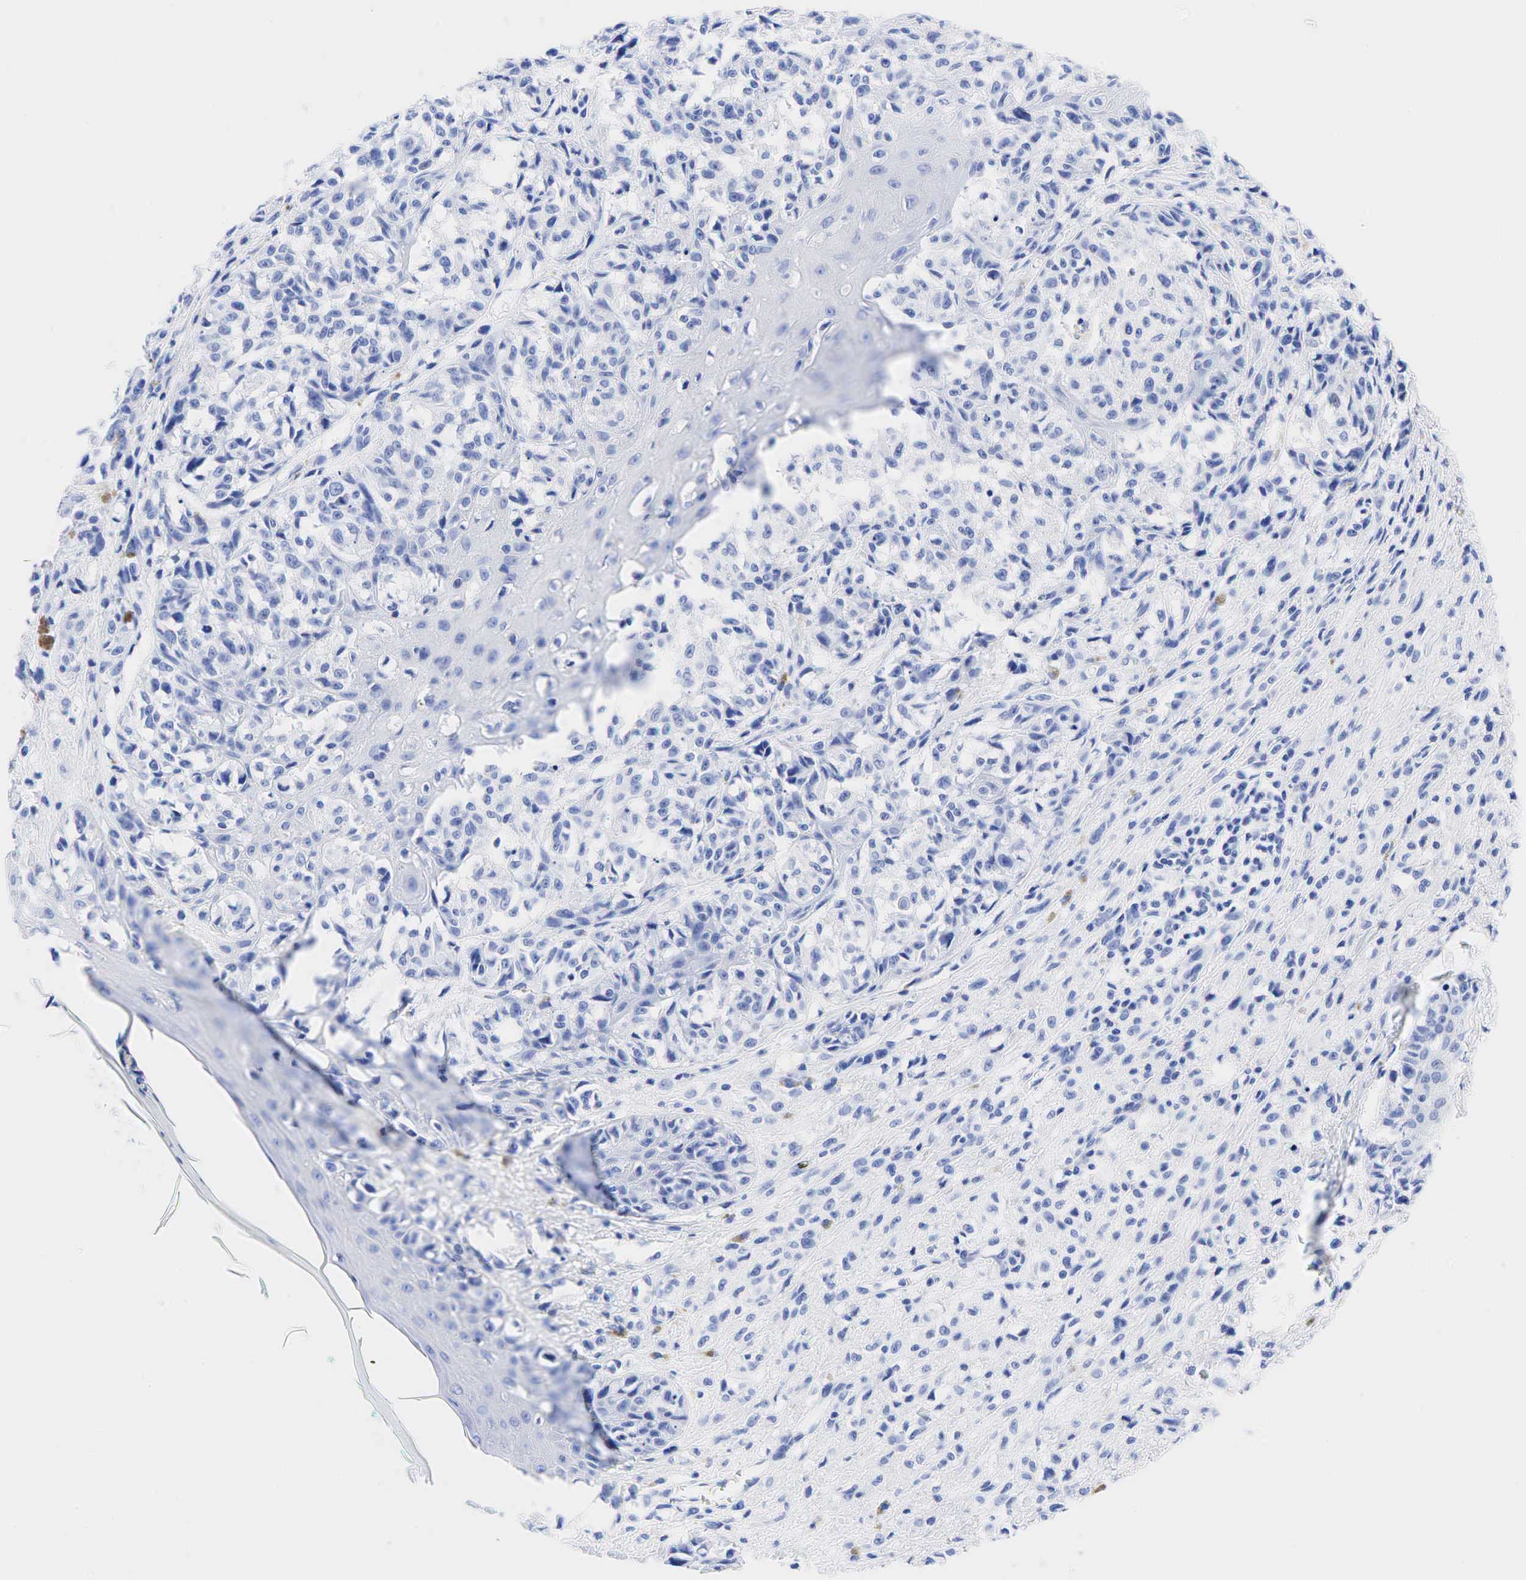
{"staining": {"intensity": "negative", "quantity": "none", "location": "none"}, "tissue": "melanoma", "cell_type": "Tumor cells", "image_type": "cancer", "snomed": [{"axis": "morphology", "description": "Malignant melanoma, NOS"}, {"axis": "topography", "description": "Skin"}], "caption": "A histopathology image of human melanoma is negative for staining in tumor cells. (DAB IHC with hematoxylin counter stain).", "gene": "CHGA", "patient": {"sex": "male", "age": 80}}